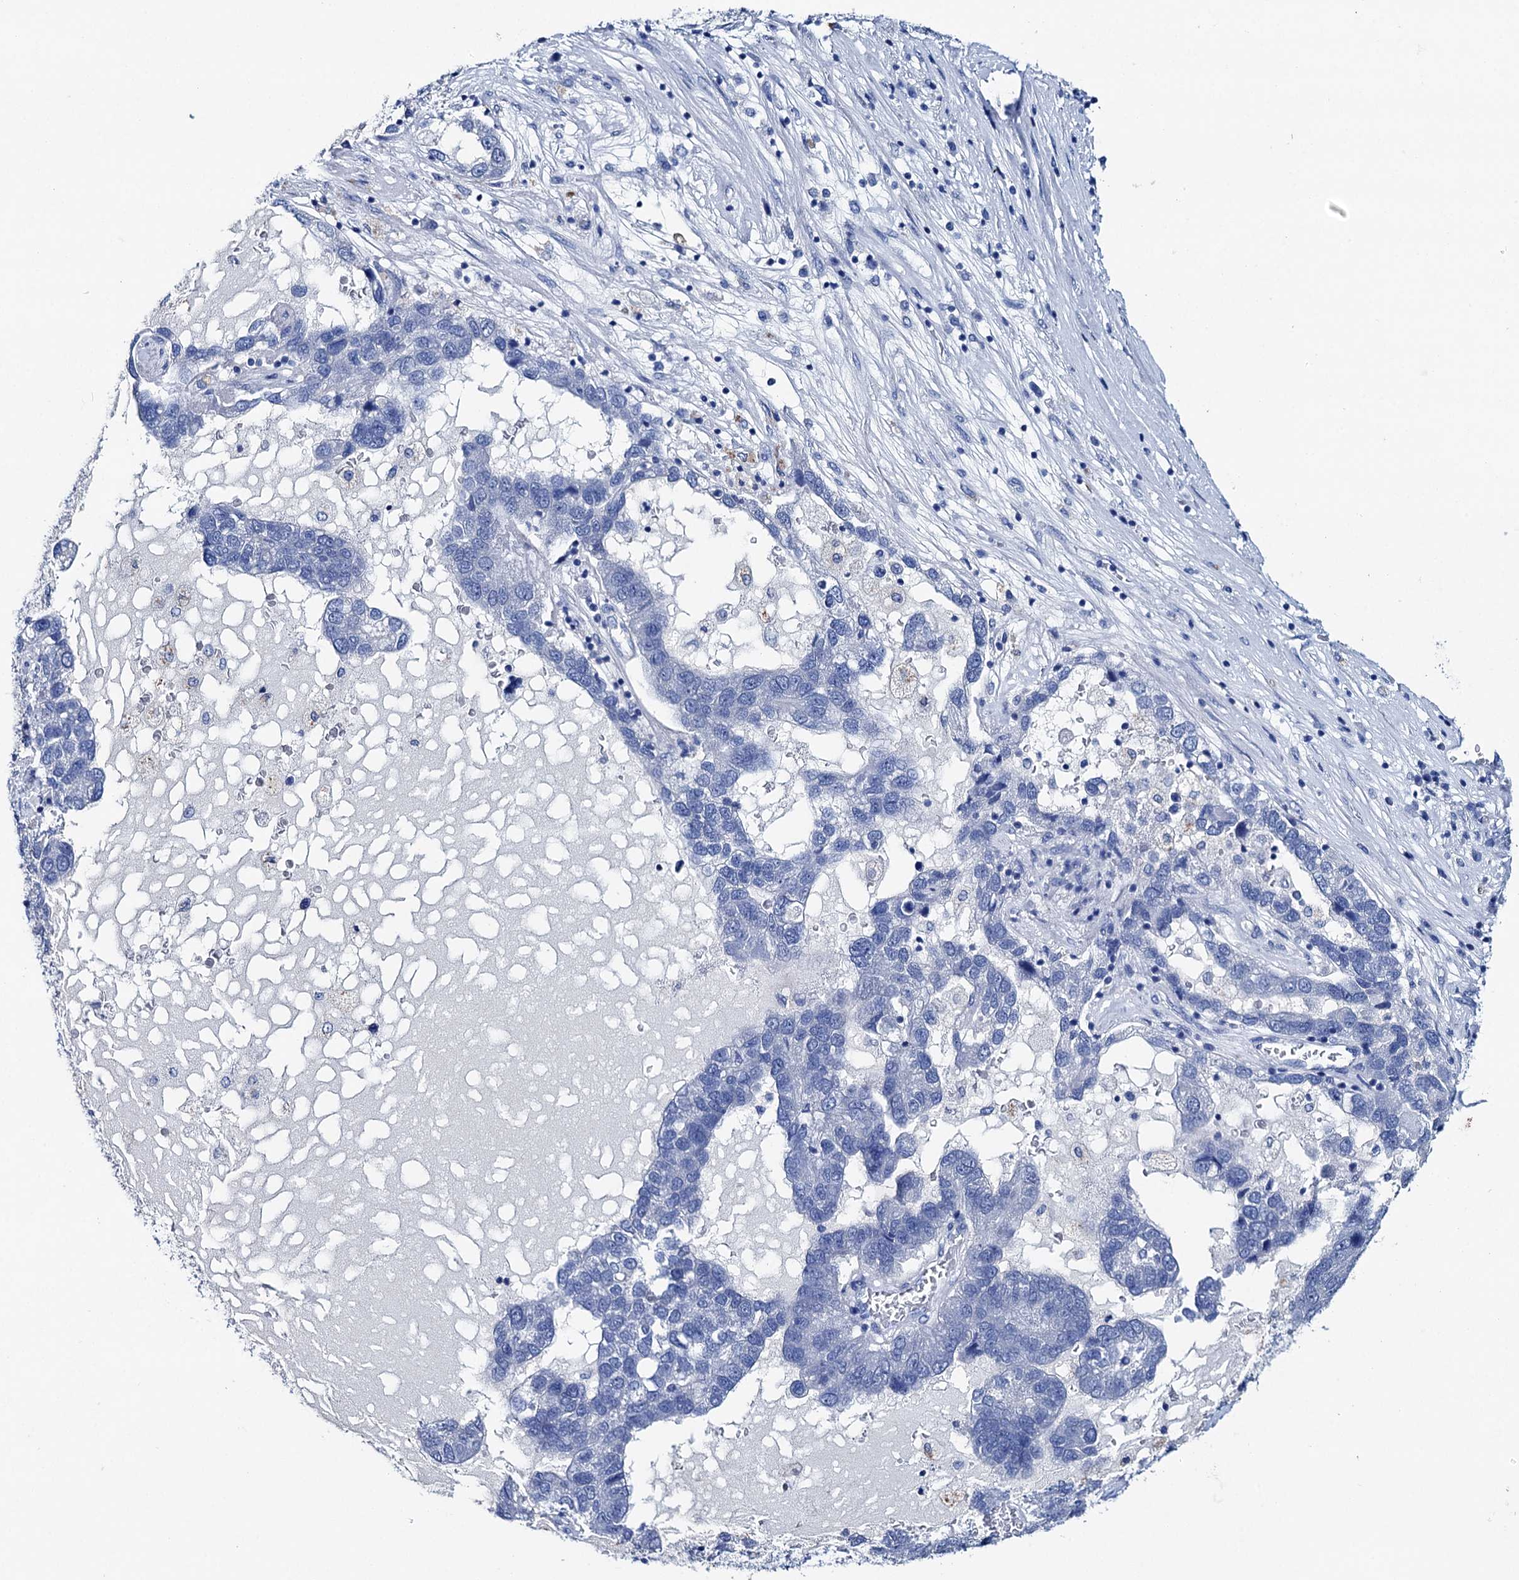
{"staining": {"intensity": "negative", "quantity": "none", "location": "none"}, "tissue": "pancreatic cancer", "cell_type": "Tumor cells", "image_type": "cancer", "snomed": [{"axis": "morphology", "description": "Adenocarcinoma, NOS"}, {"axis": "topography", "description": "Pancreas"}], "caption": "Histopathology image shows no protein expression in tumor cells of pancreatic cancer tissue.", "gene": "BRINP1", "patient": {"sex": "female", "age": 61}}